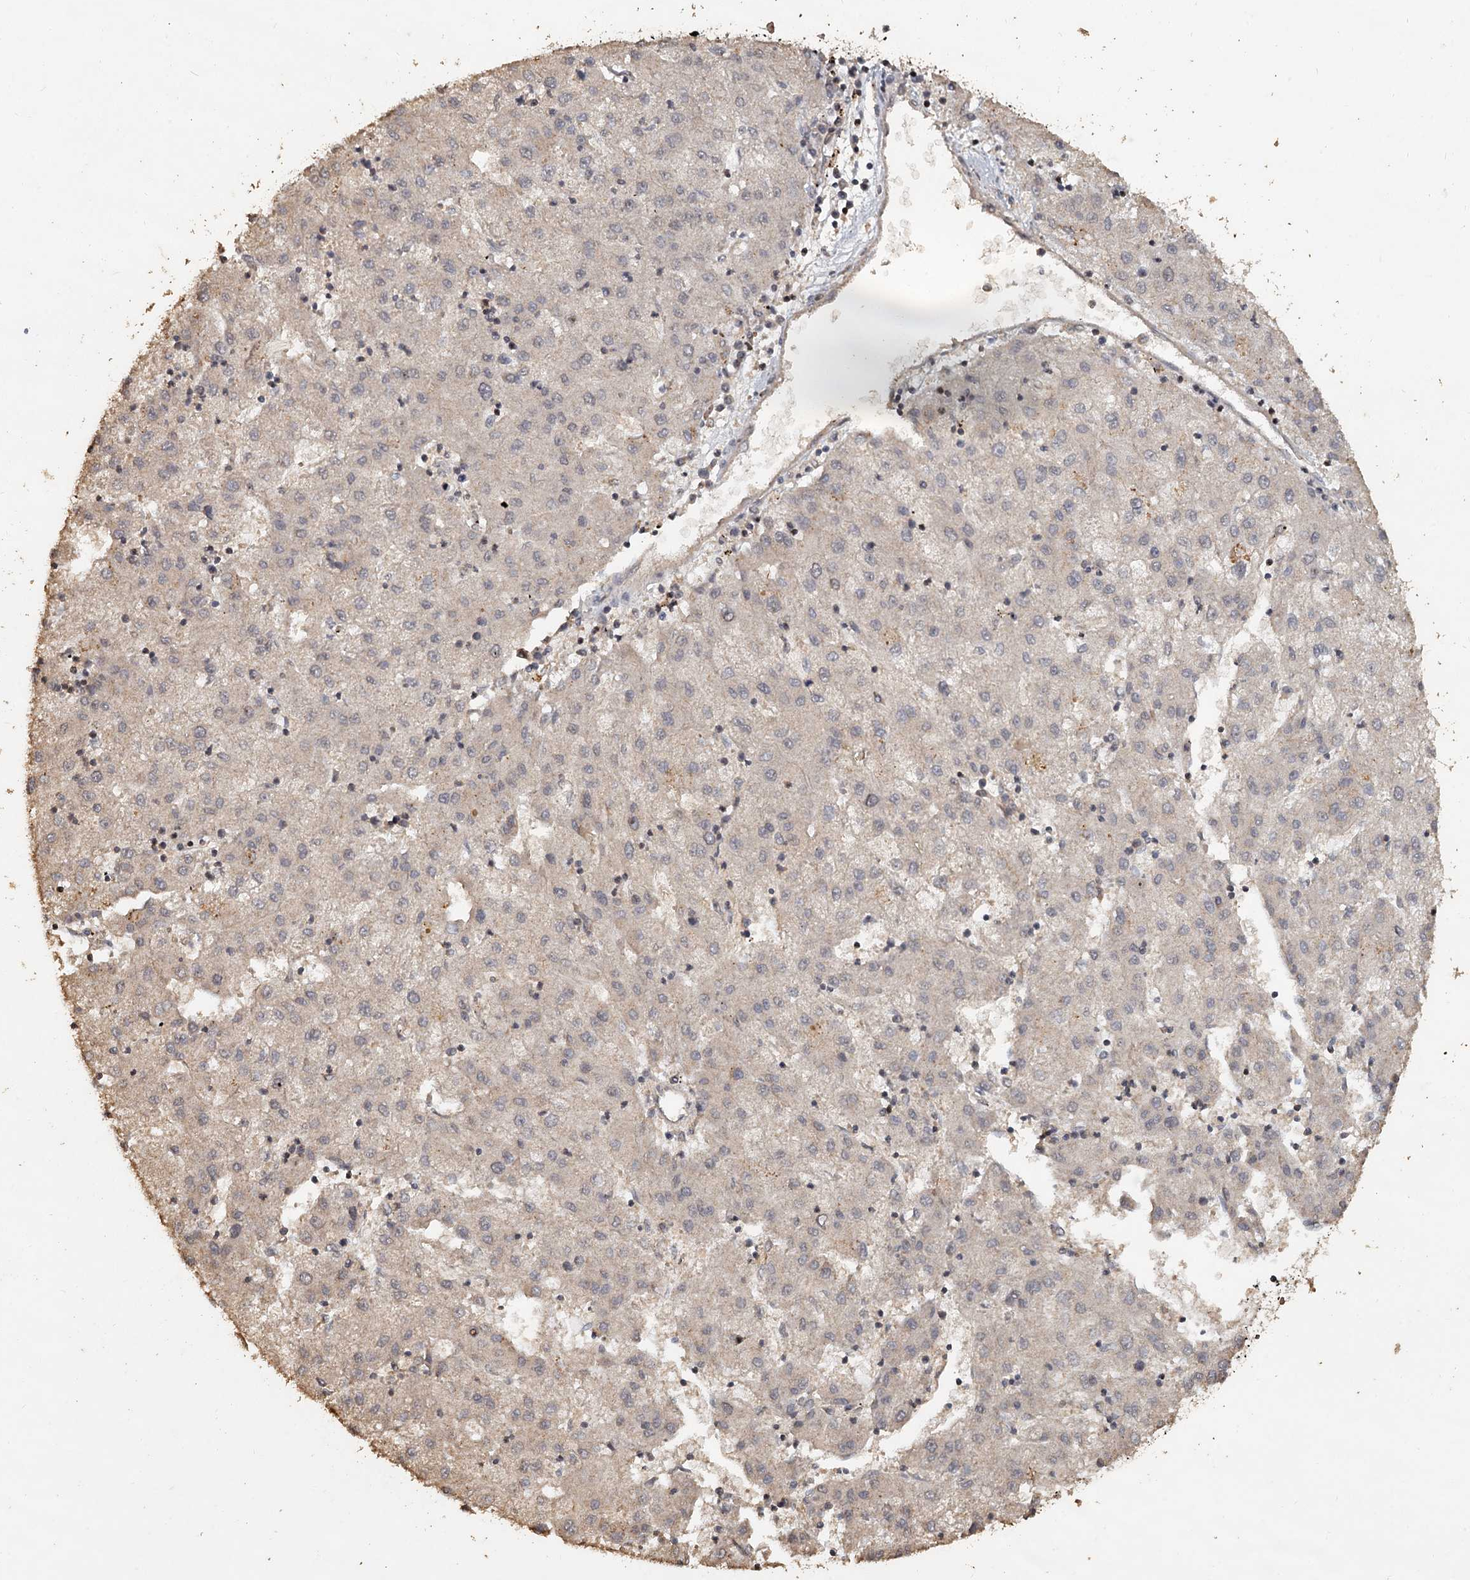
{"staining": {"intensity": "negative", "quantity": "none", "location": "none"}, "tissue": "liver cancer", "cell_type": "Tumor cells", "image_type": "cancer", "snomed": [{"axis": "morphology", "description": "Carcinoma, Hepatocellular, NOS"}, {"axis": "topography", "description": "Liver"}], "caption": "Human hepatocellular carcinoma (liver) stained for a protein using IHC shows no expression in tumor cells.", "gene": "CCDC61", "patient": {"sex": "male", "age": 72}}